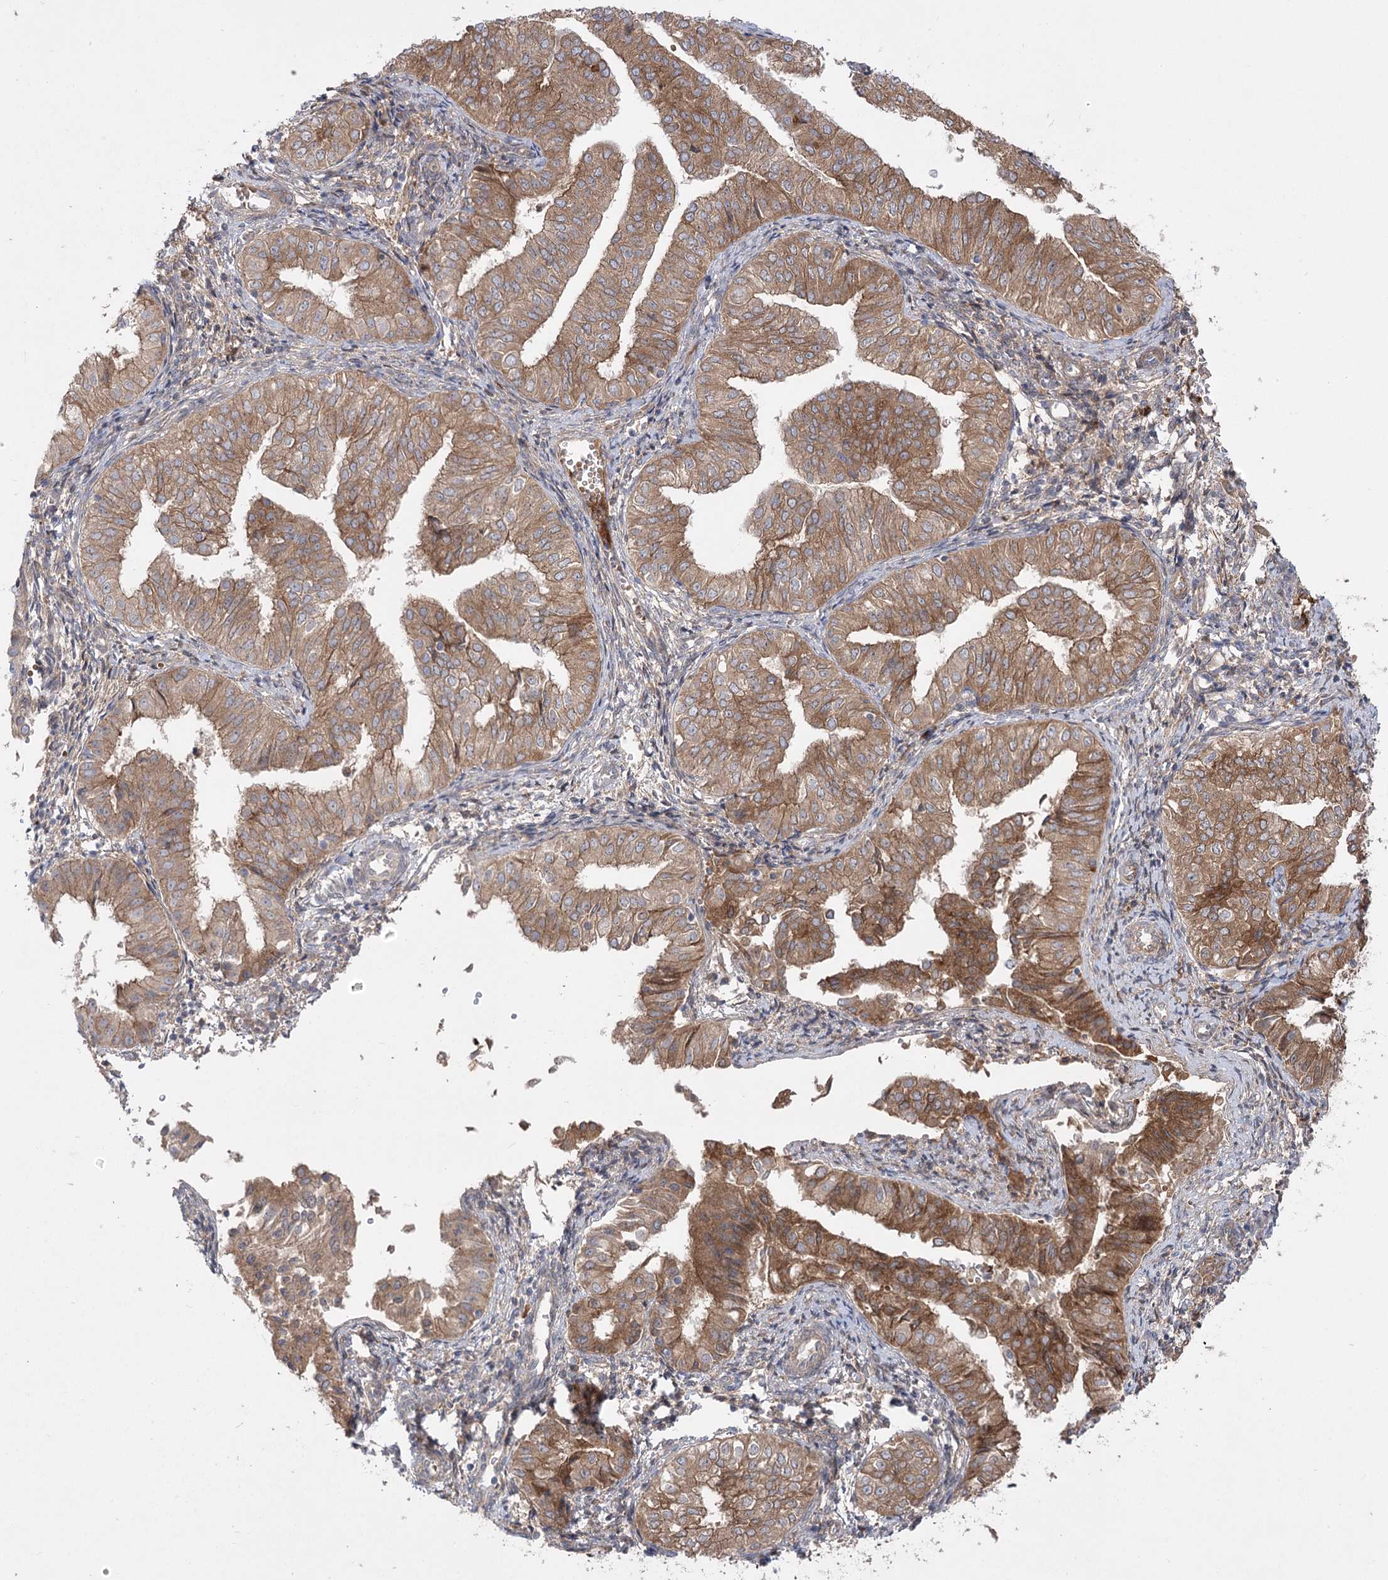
{"staining": {"intensity": "moderate", "quantity": ">75%", "location": "cytoplasmic/membranous"}, "tissue": "endometrial cancer", "cell_type": "Tumor cells", "image_type": "cancer", "snomed": [{"axis": "morphology", "description": "Normal tissue, NOS"}, {"axis": "morphology", "description": "Adenocarcinoma, NOS"}, {"axis": "topography", "description": "Endometrium"}], "caption": "Immunohistochemical staining of human endometrial cancer reveals medium levels of moderate cytoplasmic/membranous expression in approximately >75% of tumor cells. (Stains: DAB in brown, nuclei in blue, Microscopy: brightfield microscopy at high magnification).", "gene": "PLEKHA5", "patient": {"sex": "female", "age": 53}}